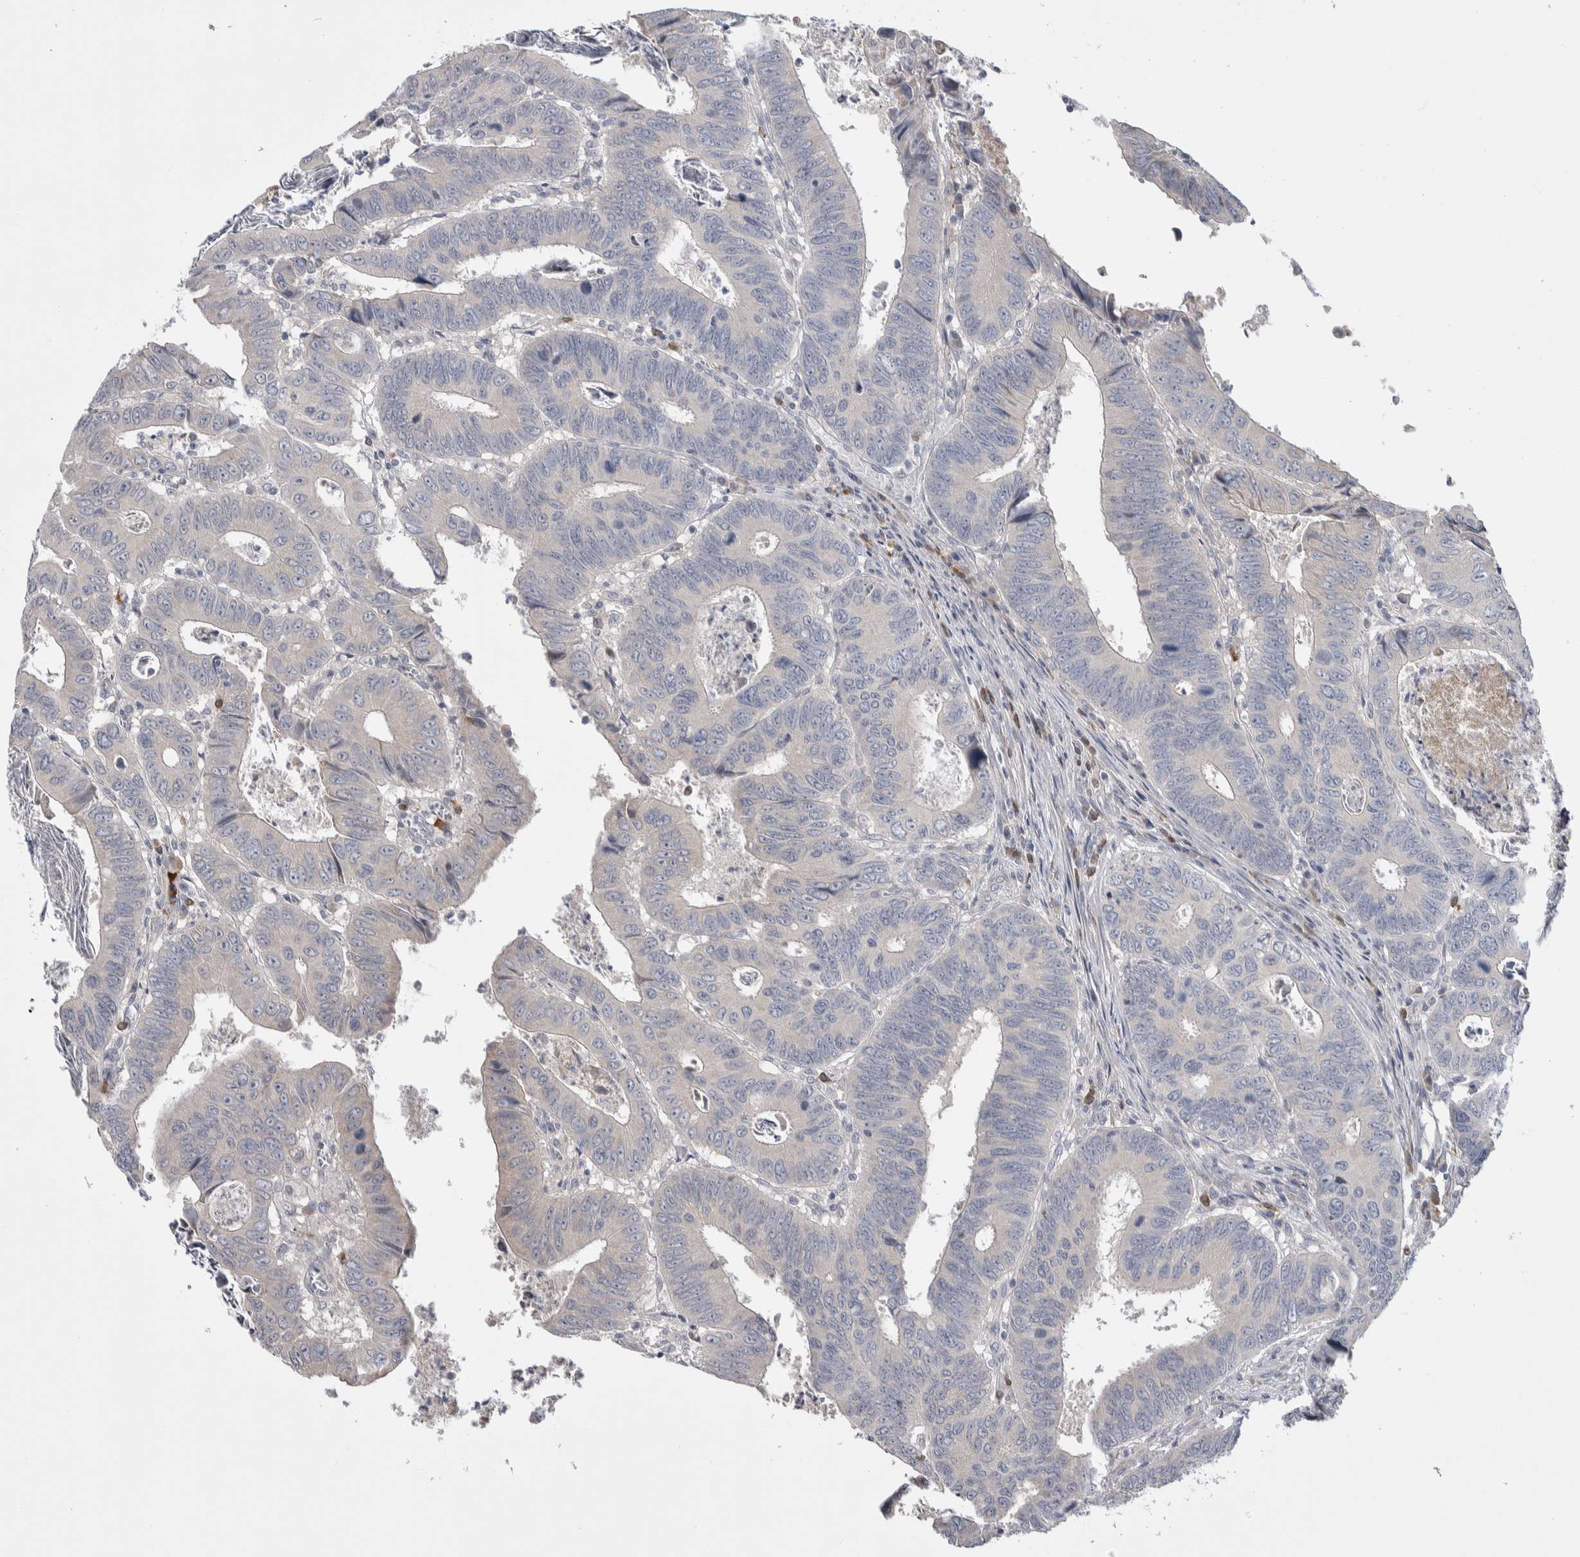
{"staining": {"intensity": "negative", "quantity": "none", "location": "none"}, "tissue": "colorectal cancer", "cell_type": "Tumor cells", "image_type": "cancer", "snomed": [{"axis": "morphology", "description": "Adenocarcinoma, NOS"}, {"axis": "topography", "description": "Colon"}], "caption": "Immunohistochemistry histopathology image of neoplastic tissue: colorectal cancer (adenocarcinoma) stained with DAB exhibits no significant protein positivity in tumor cells.", "gene": "IBTK", "patient": {"sex": "male", "age": 72}}